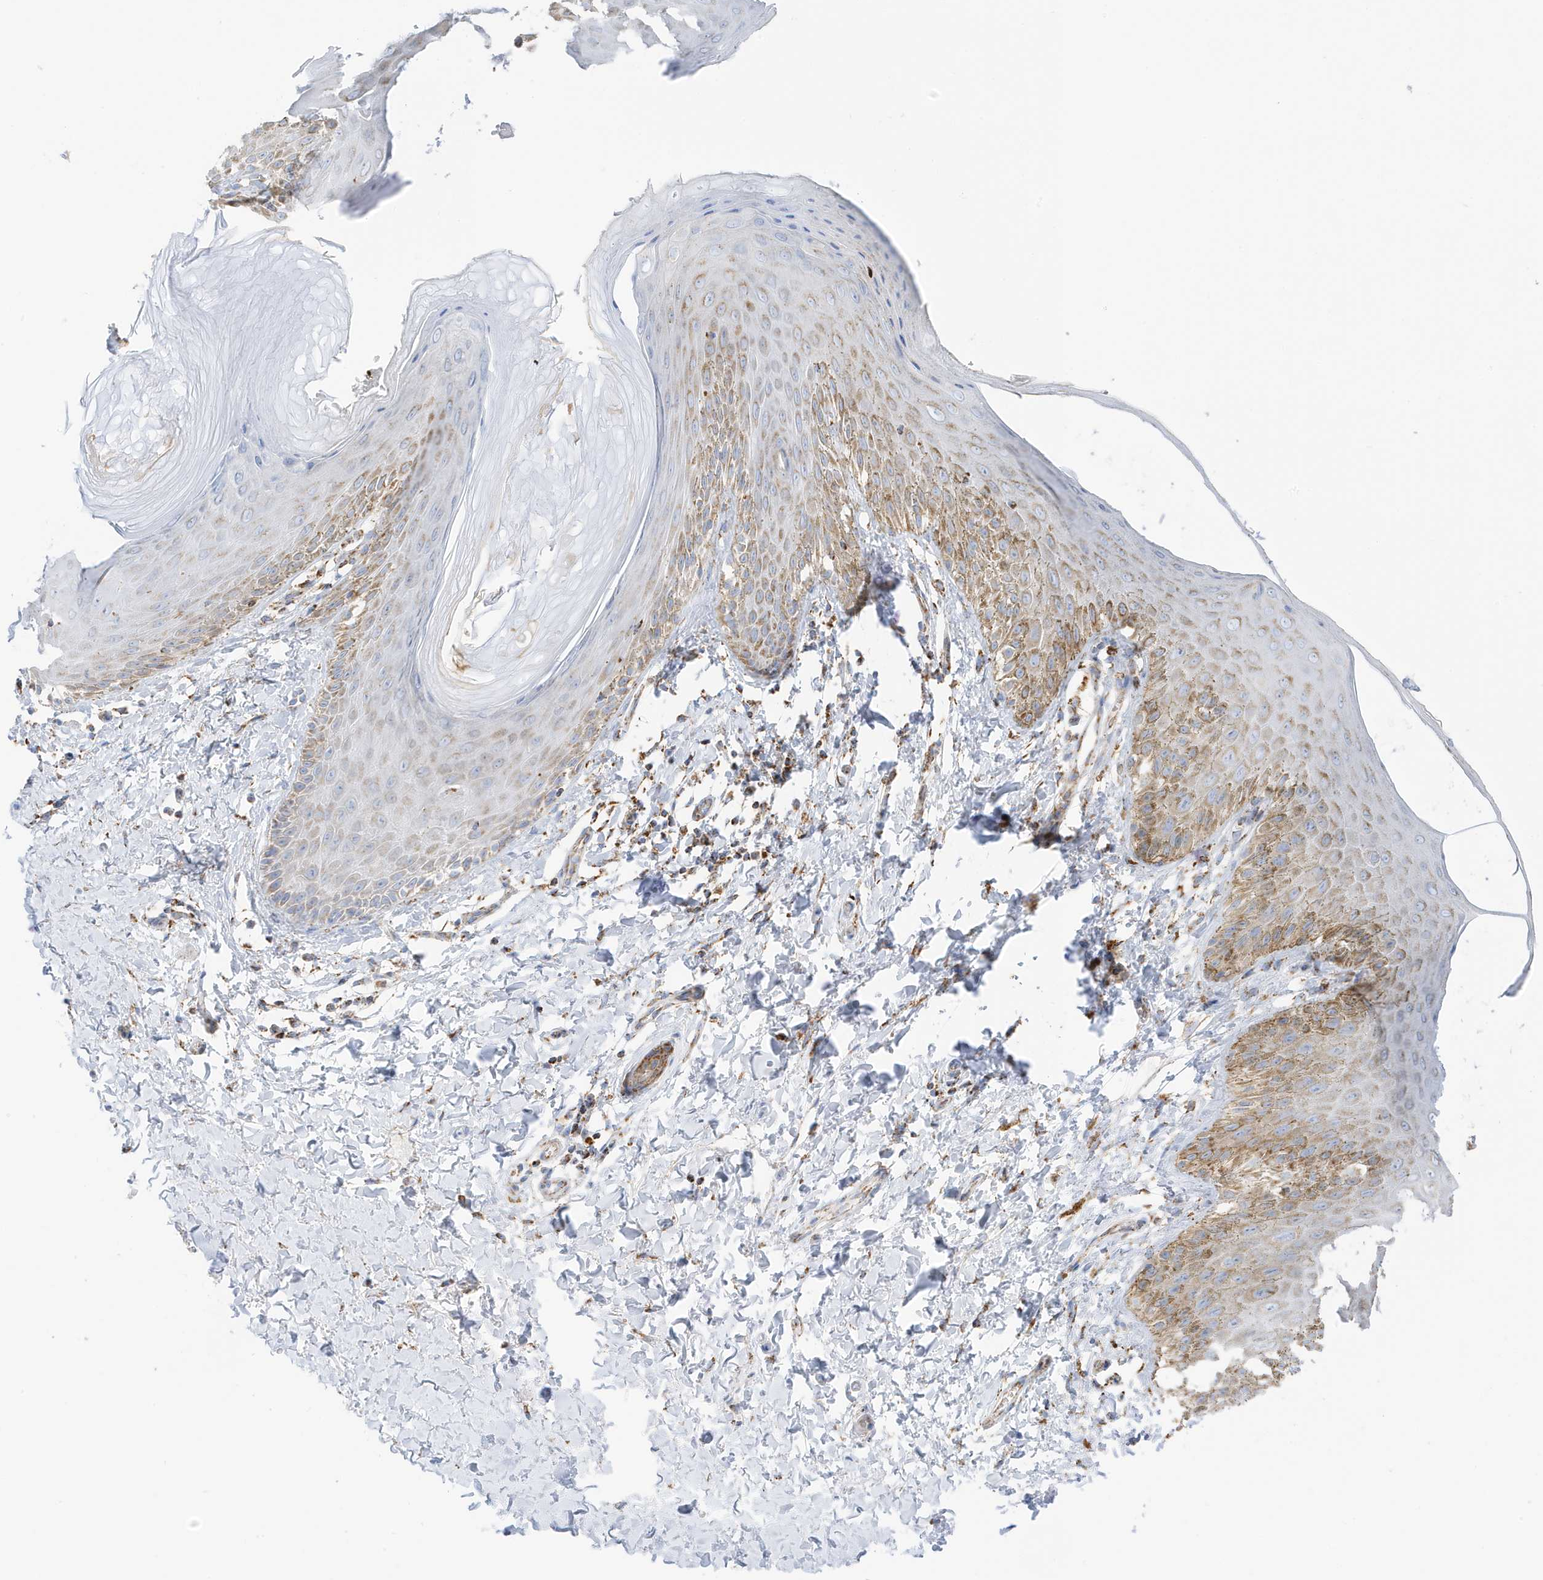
{"staining": {"intensity": "moderate", "quantity": "<25%", "location": "cytoplasmic/membranous"}, "tissue": "skin", "cell_type": "Epidermal cells", "image_type": "normal", "snomed": [{"axis": "morphology", "description": "Normal tissue, NOS"}, {"axis": "topography", "description": "Anal"}], "caption": "The histopathology image exhibits staining of benign skin, revealing moderate cytoplasmic/membranous protein positivity (brown color) within epidermal cells. Ihc stains the protein of interest in brown and the nuclei are stained blue.", "gene": "CAPN13", "patient": {"sex": "male", "age": 44}}